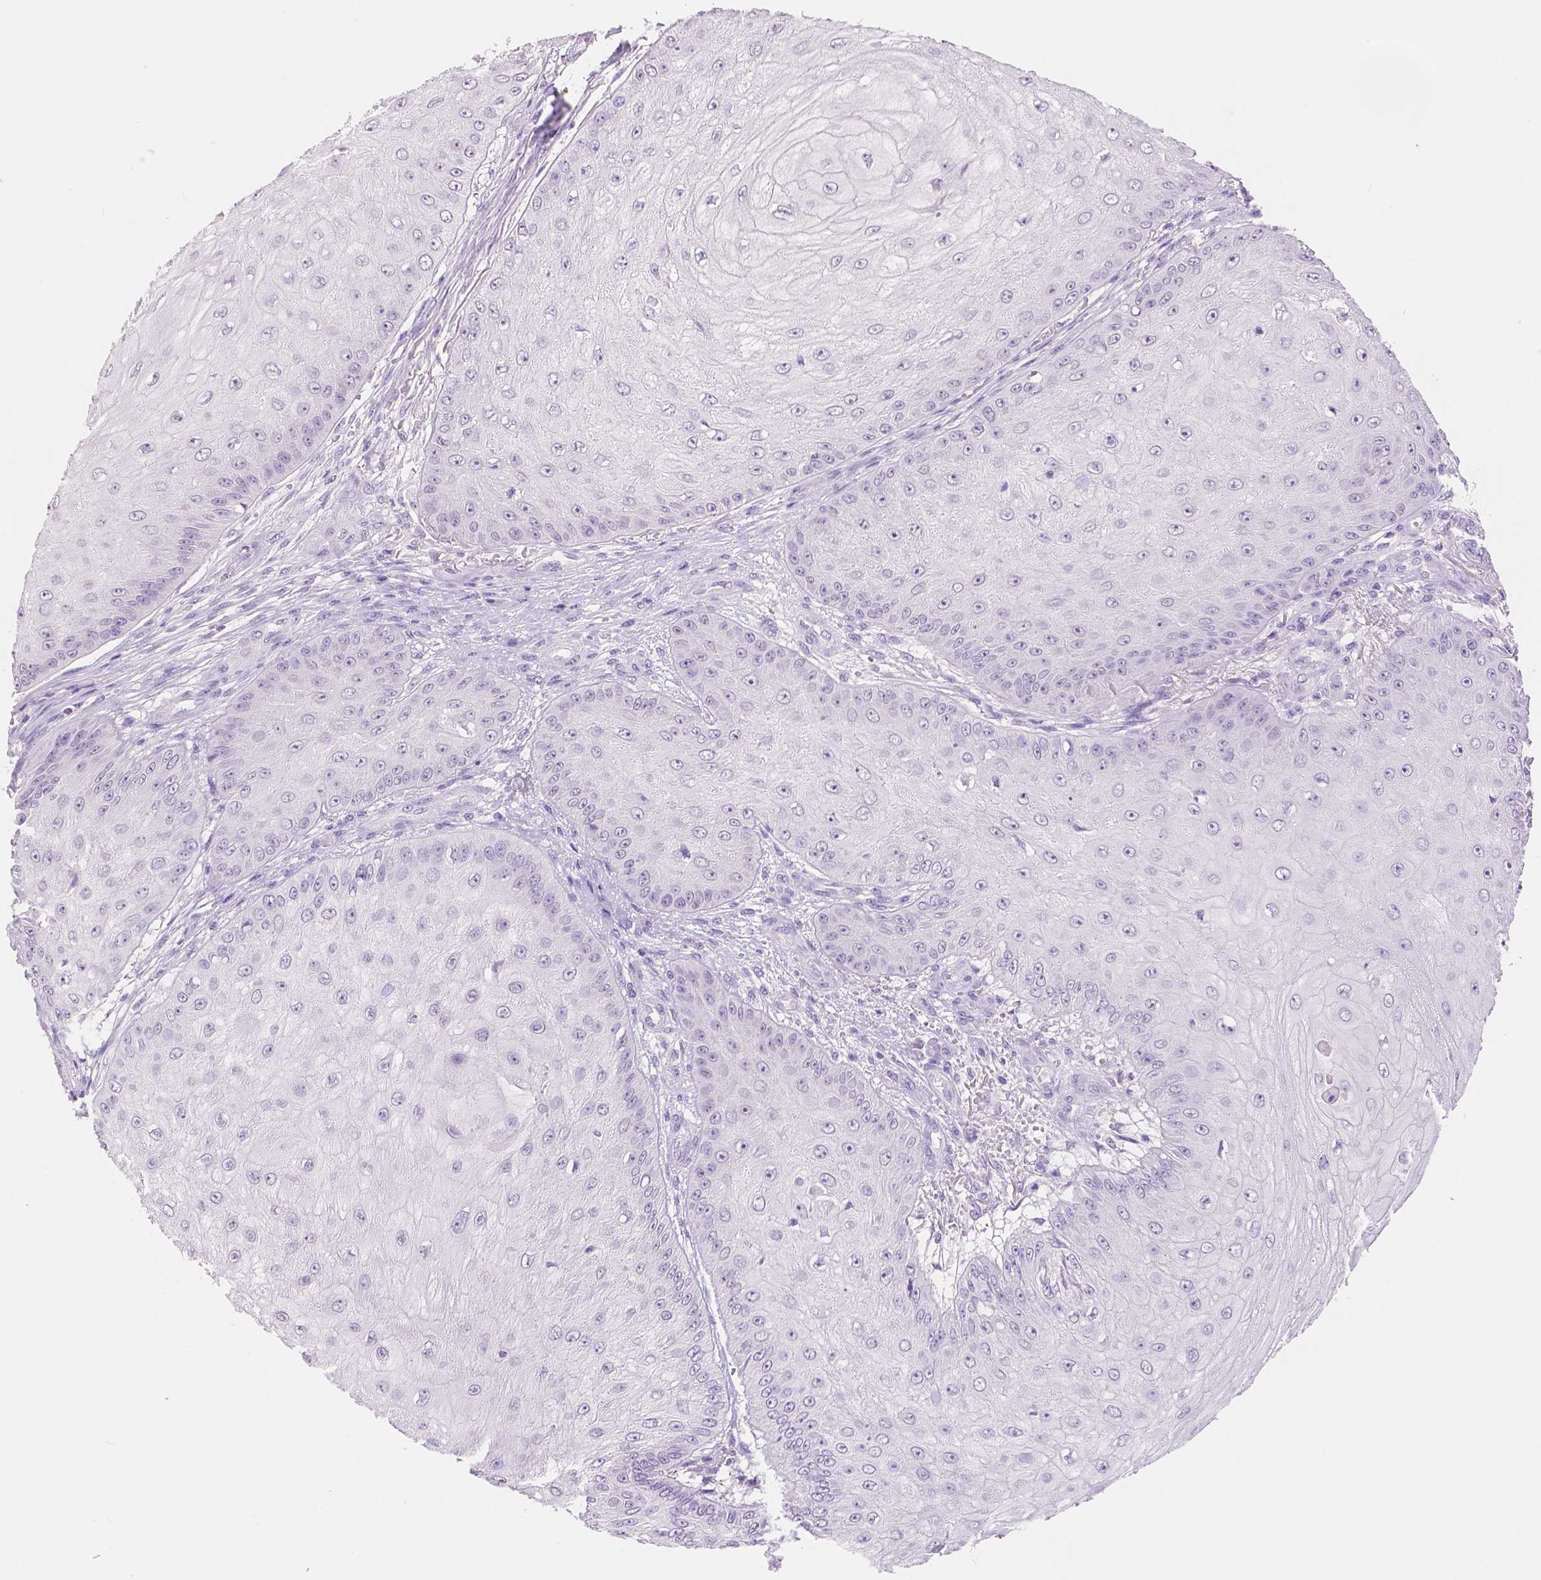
{"staining": {"intensity": "negative", "quantity": "none", "location": "none"}, "tissue": "skin cancer", "cell_type": "Tumor cells", "image_type": "cancer", "snomed": [{"axis": "morphology", "description": "Squamous cell carcinoma, NOS"}, {"axis": "topography", "description": "Skin"}], "caption": "There is no significant positivity in tumor cells of skin cancer (squamous cell carcinoma).", "gene": "HNF1B", "patient": {"sex": "male", "age": 70}}